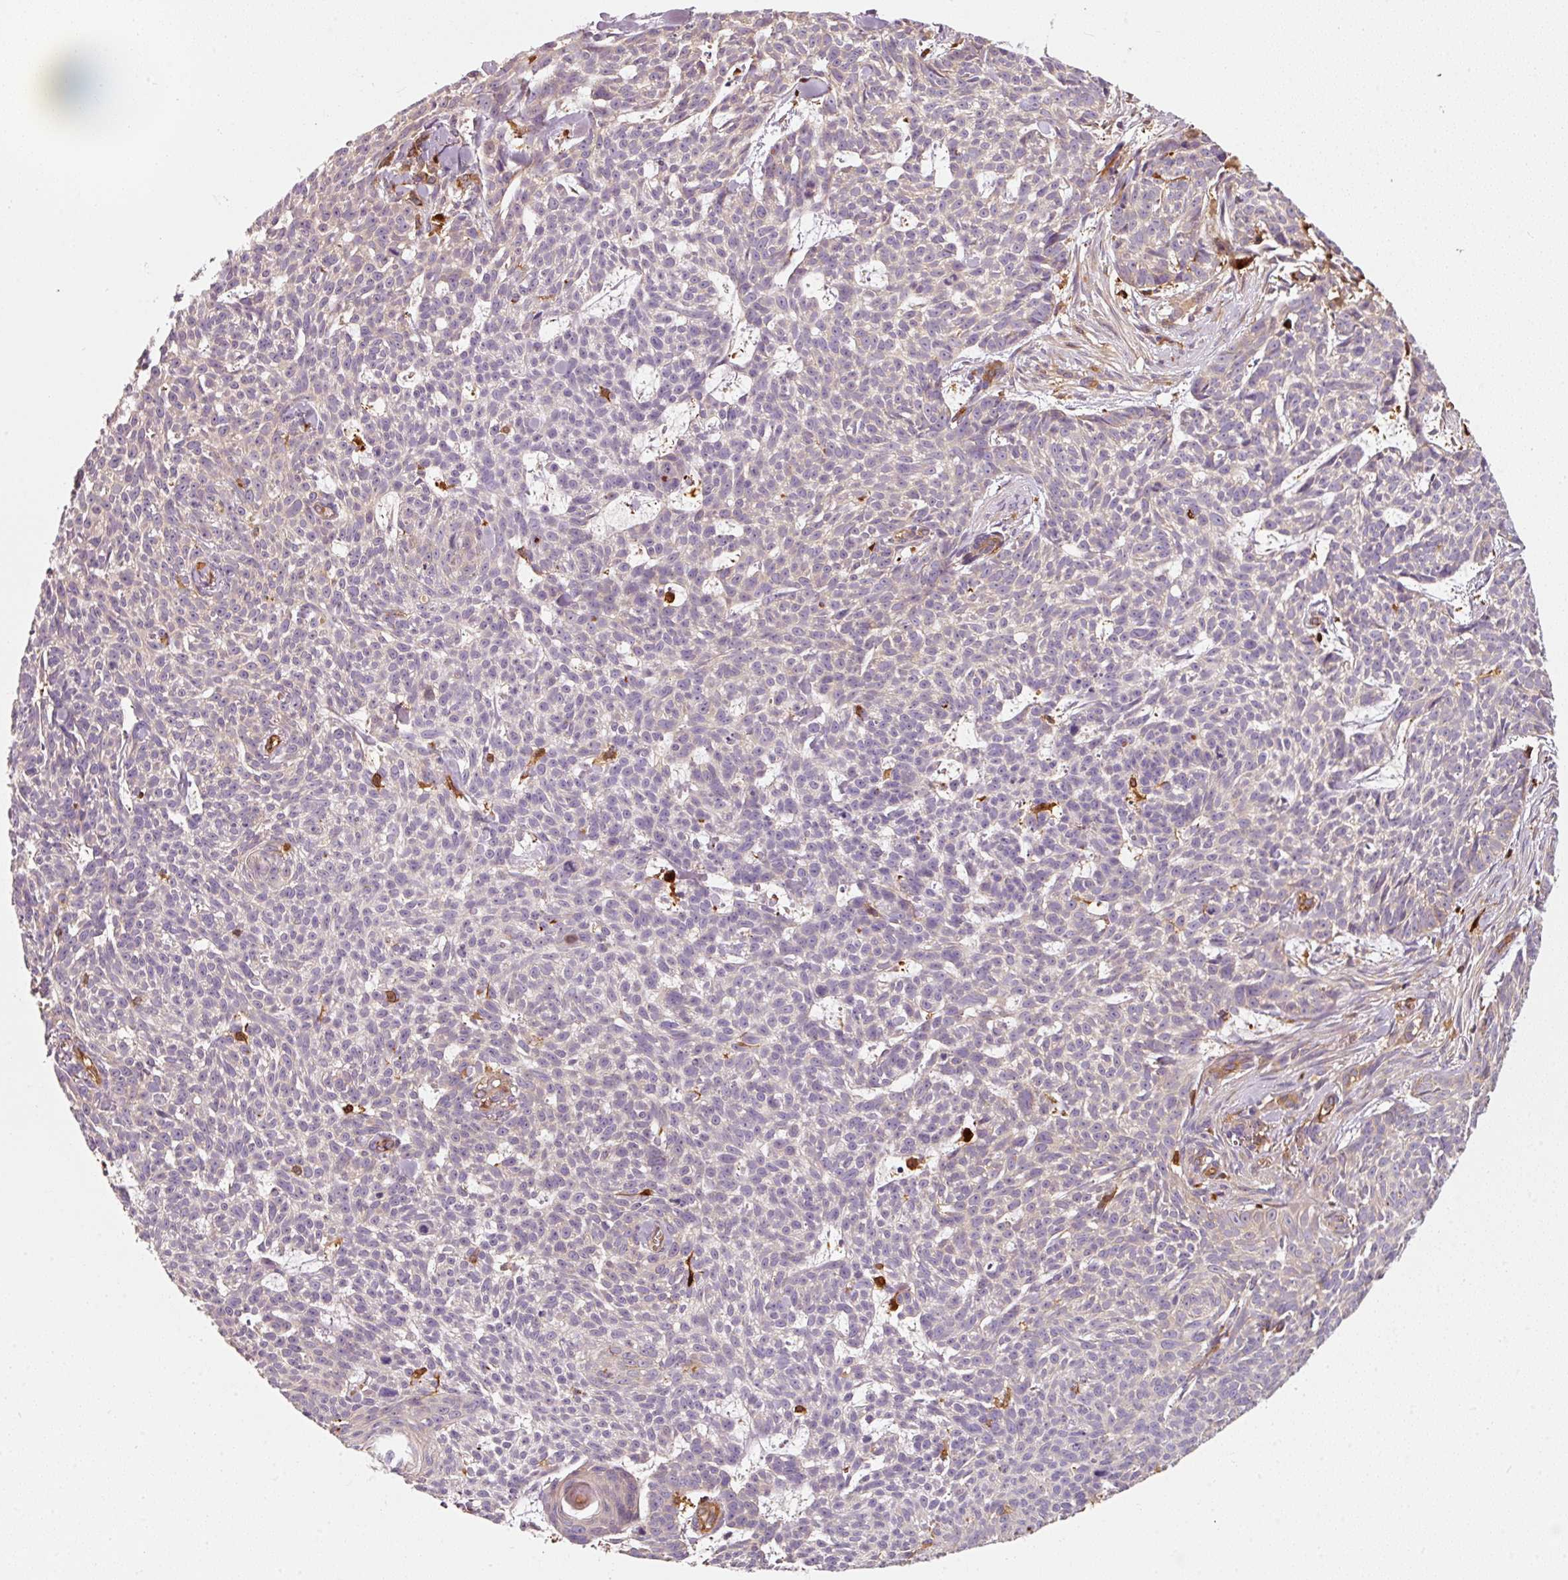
{"staining": {"intensity": "negative", "quantity": "none", "location": "none"}, "tissue": "skin cancer", "cell_type": "Tumor cells", "image_type": "cancer", "snomed": [{"axis": "morphology", "description": "Basal cell carcinoma"}, {"axis": "topography", "description": "Skin"}], "caption": "Immunohistochemical staining of skin cancer (basal cell carcinoma) exhibits no significant positivity in tumor cells. (DAB immunohistochemistry (IHC), high magnification).", "gene": "IQGAP2", "patient": {"sex": "female", "age": 93}}